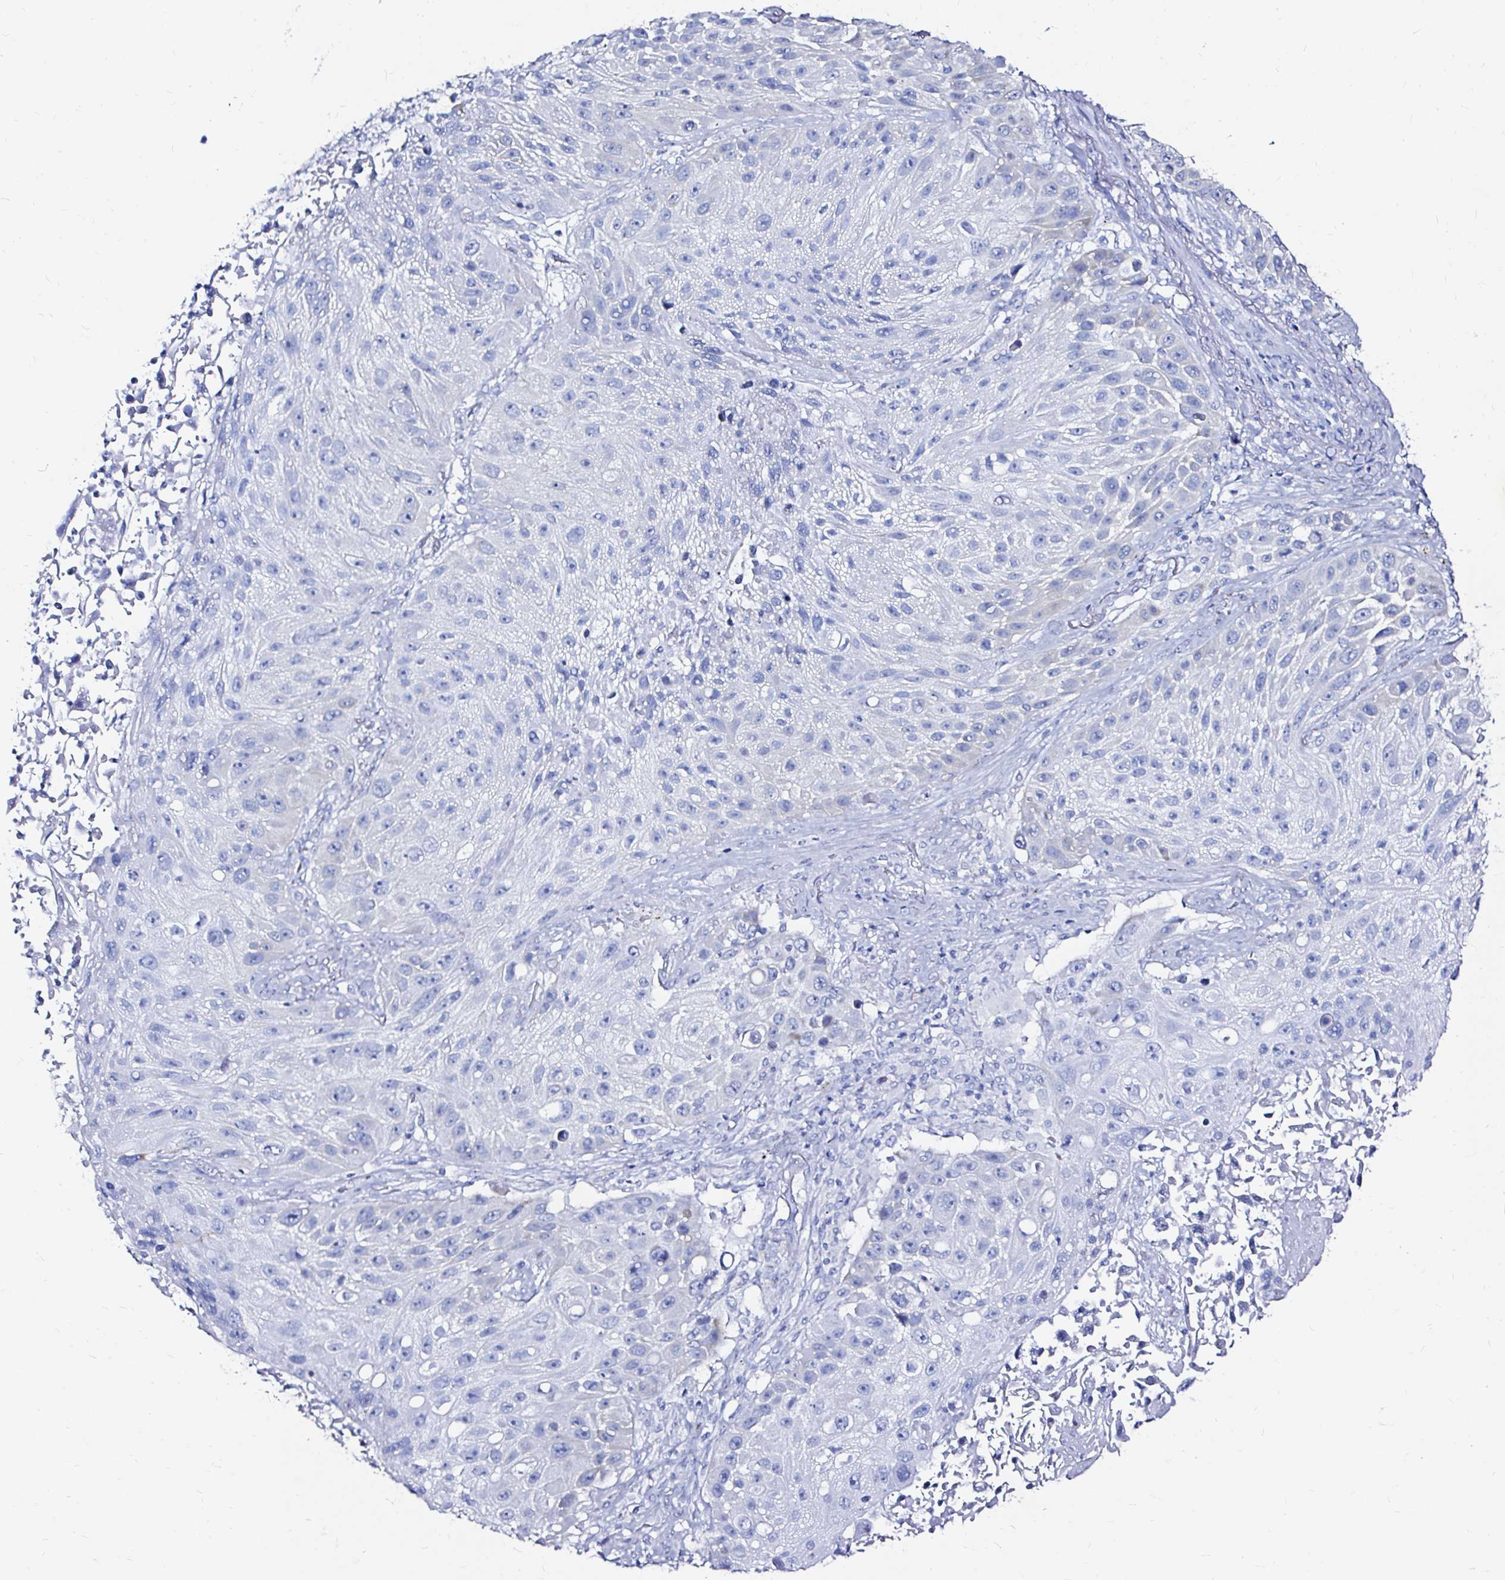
{"staining": {"intensity": "negative", "quantity": "none", "location": "none"}, "tissue": "lung cancer", "cell_type": "Tumor cells", "image_type": "cancer", "snomed": [{"axis": "morphology", "description": "Normal morphology"}, {"axis": "morphology", "description": "Squamous cell carcinoma, NOS"}, {"axis": "topography", "description": "Lymph node"}, {"axis": "topography", "description": "Lung"}], "caption": "Tumor cells are negative for protein expression in human lung cancer (squamous cell carcinoma).", "gene": "ZNF432", "patient": {"sex": "male", "age": 67}}